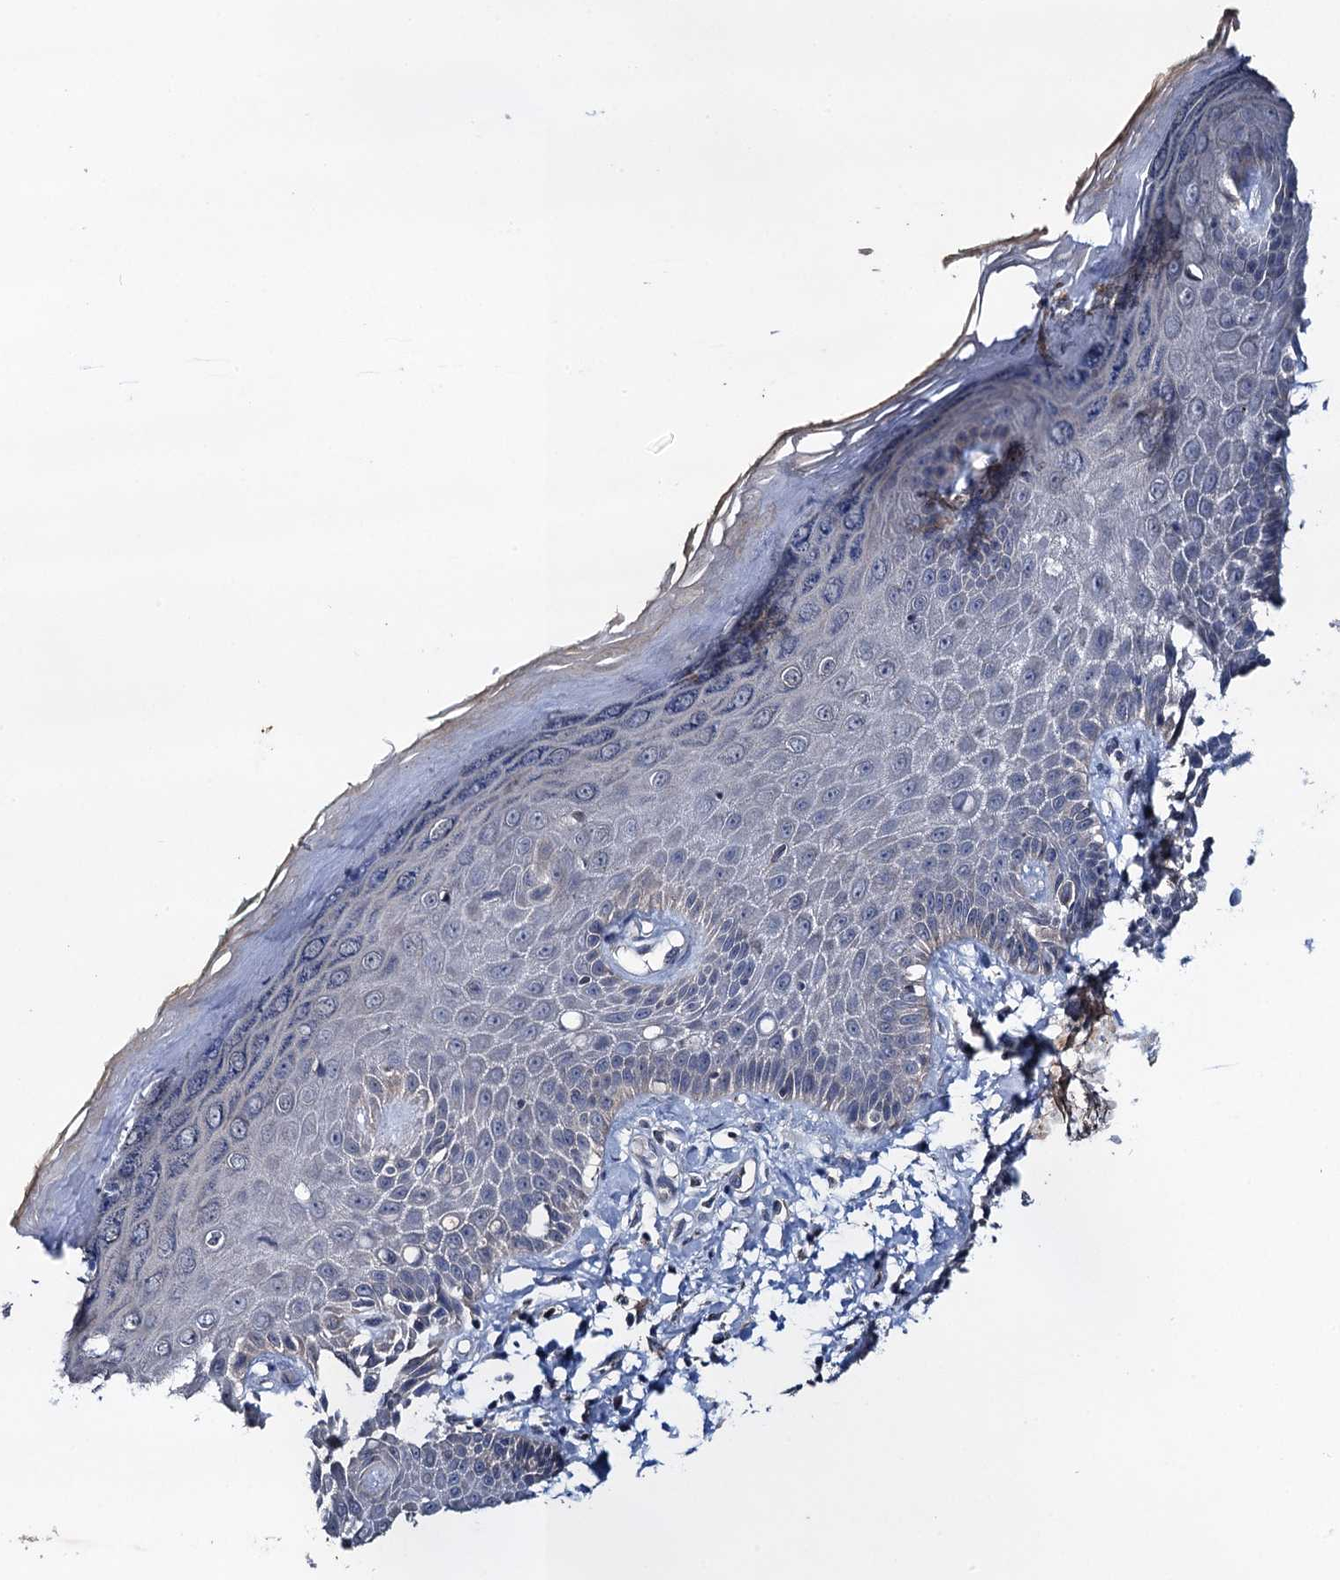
{"staining": {"intensity": "weak", "quantity": "25%-75%", "location": "cytoplasmic/membranous"}, "tissue": "skin", "cell_type": "Epidermal cells", "image_type": "normal", "snomed": [{"axis": "morphology", "description": "Normal tissue, NOS"}, {"axis": "topography", "description": "Anal"}], "caption": "A photomicrograph showing weak cytoplasmic/membranous positivity in approximately 25%-75% of epidermal cells in normal skin, as visualized by brown immunohistochemical staining.", "gene": "TMEM39B", "patient": {"sex": "male", "age": 78}}